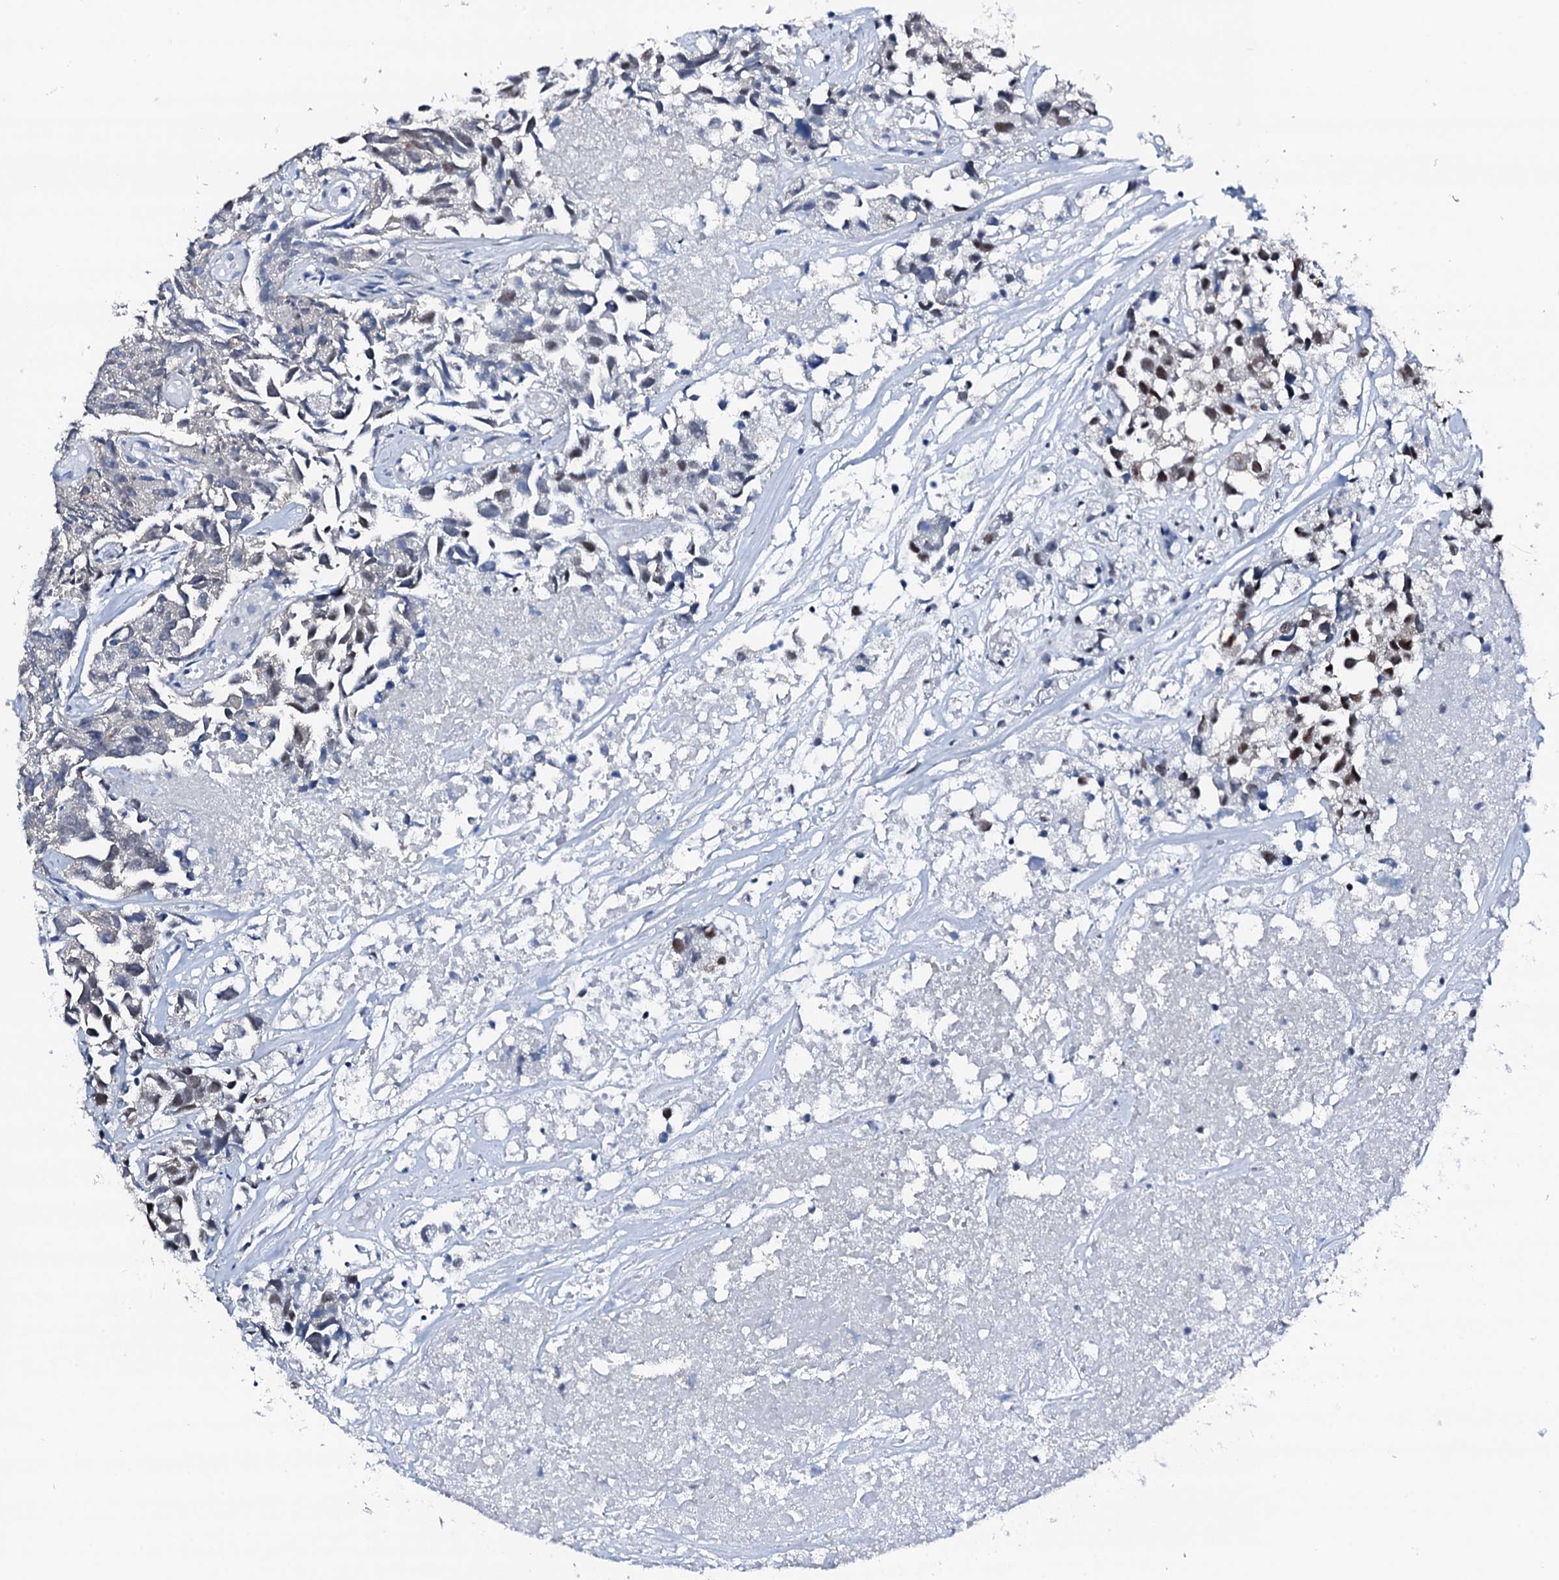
{"staining": {"intensity": "negative", "quantity": "none", "location": "none"}, "tissue": "urothelial cancer", "cell_type": "Tumor cells", "image_type": "cancer", "snomed": [{"axis": "morphology", "description": "Urothelial carcinoma, High grade"}, {"axis": "topography", "description": "Urinary bladder"}], "caption": "Protein analysis of high-grade urothelial carcinoma reveals no significant positivity in tumor cells. Brightfield microscopy of IHC stained with DAB (3,3'-diaminobenzidine) (brown) and hematoxylin (blue), captured at high magnification.", "gene": "TRAFD1", "patient": {"sex": "female", "age": 75}}